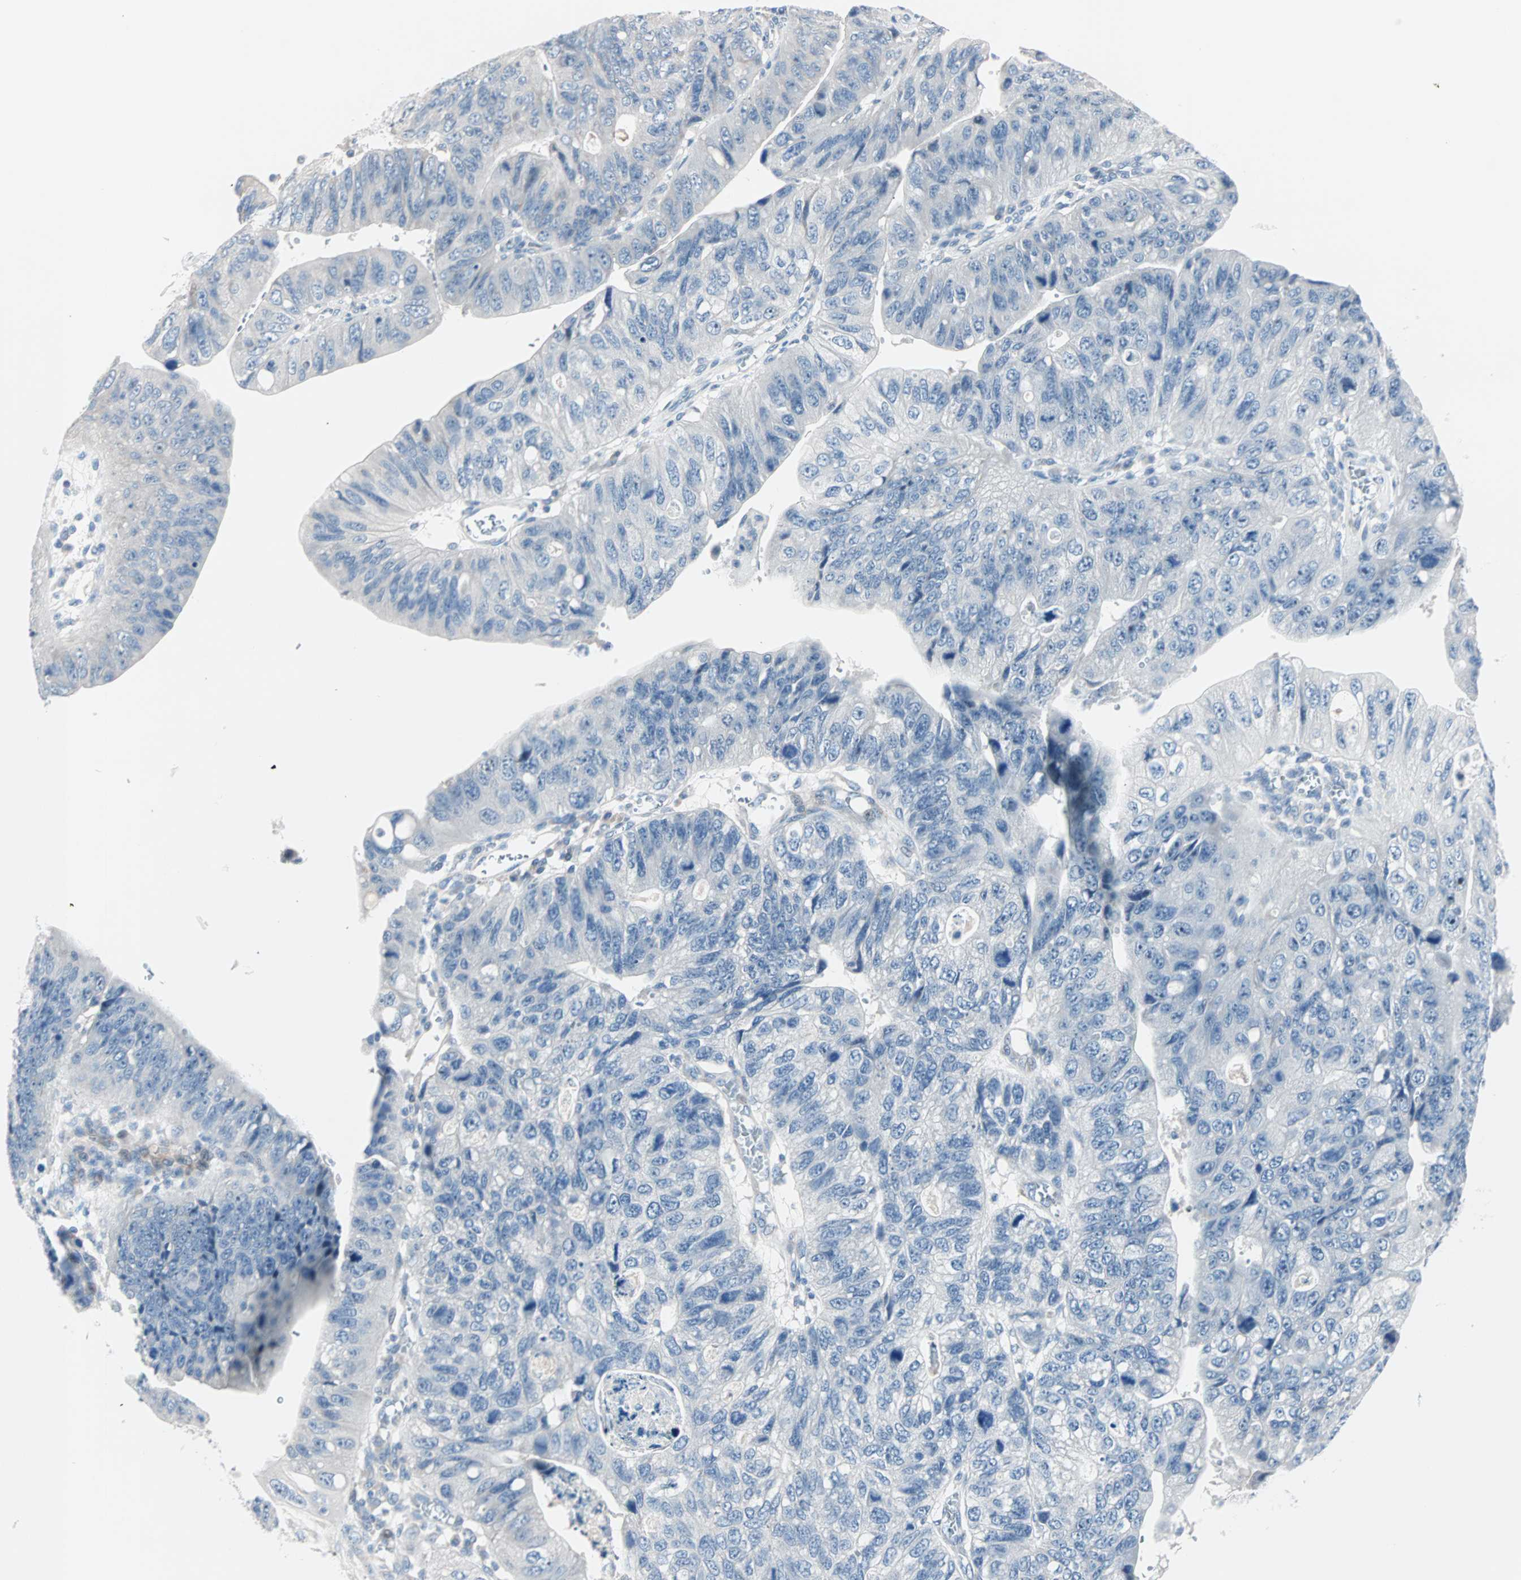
{"staining": {"intensity": "negative", "quantity": "none", "location": "none"}, "tissue": "stomach cancer", "cell_type": "Tumor cells", "image_type": "cancer", "snomed": [{"axis": "morphology", "description": "Adenocarcinoma, NOS"}, {"axis": "topography", "description": "Stomach"}], "caption": "Tumor cells are negative for protein expression in human stomach cancer (adenocarcinoma).", "gene": "NEFH", "patient": {"sex": "male", "age": 59}}